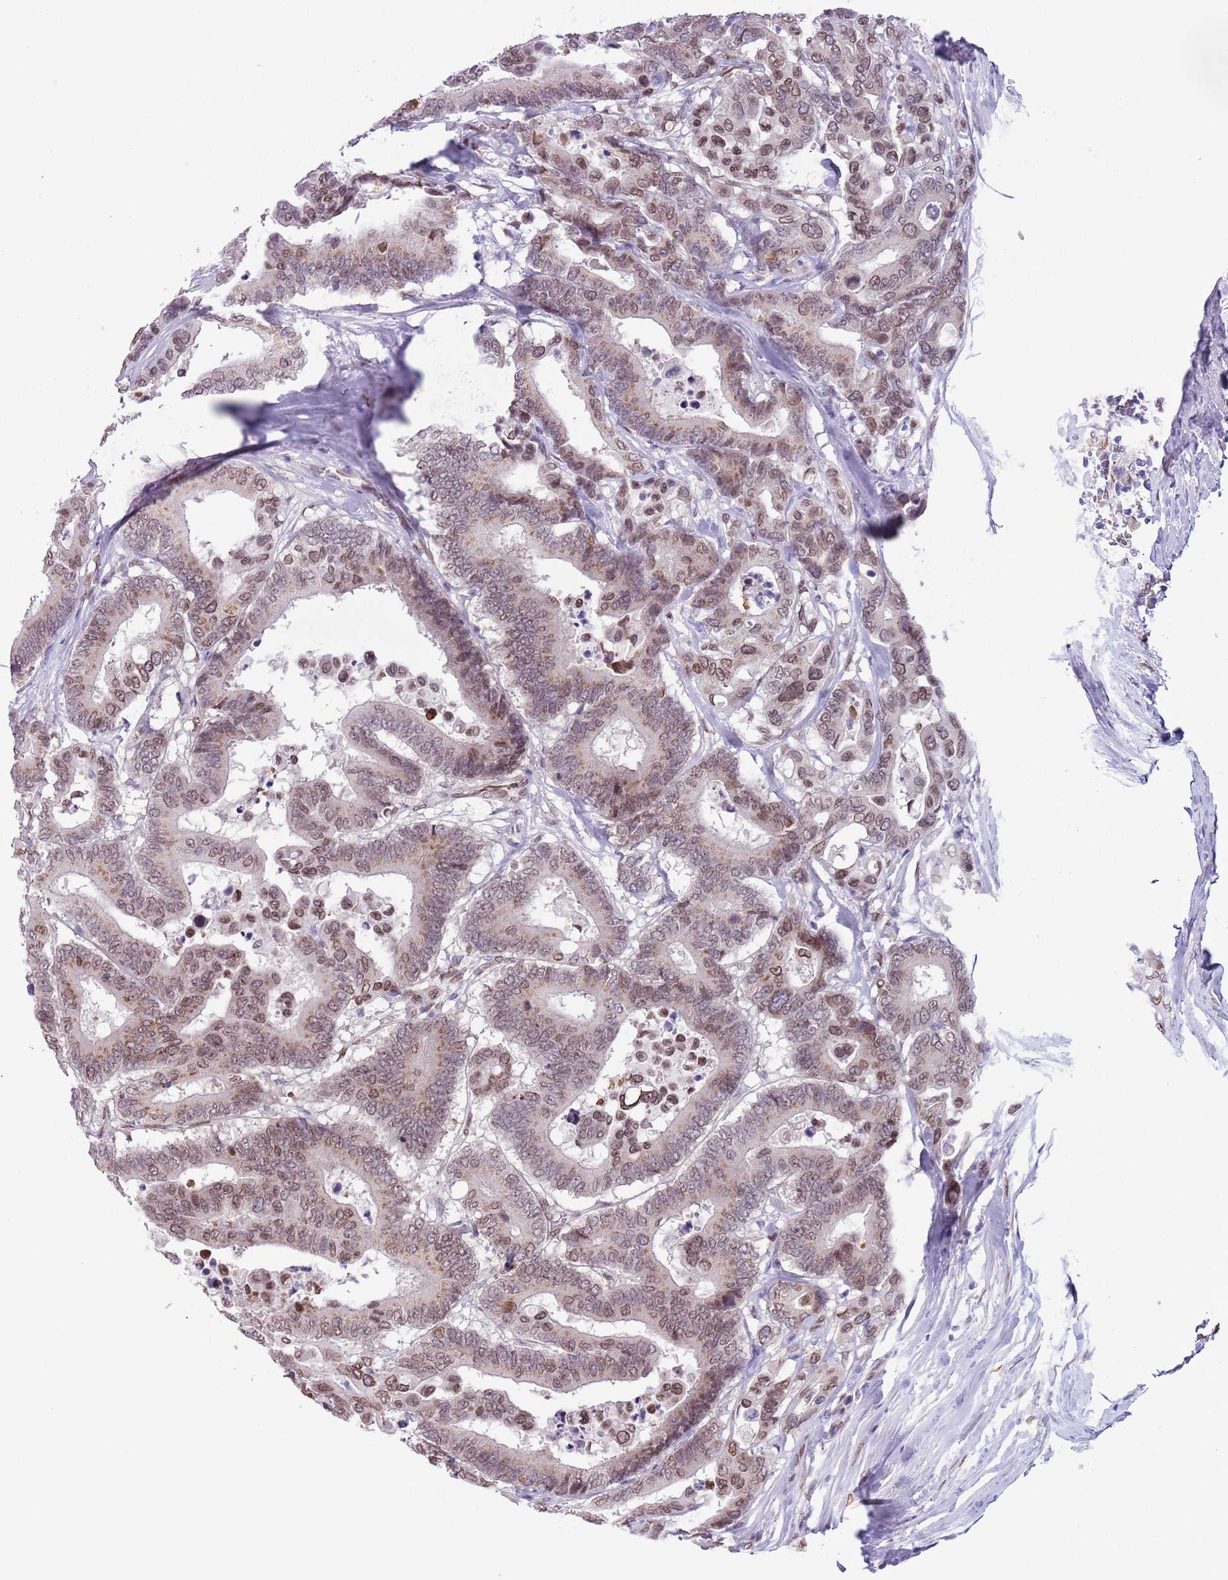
{"staining": {"intensity": "moderate", "quantity": ">75%", "location": "cytoplasmic/membranous,nuclear"}, "tissue": "colorectal cancer", "cell_type": "Tumor cells", "image_type": "cancer", "snomed": [{"axis": "morphology", "description": "Normal tissue, NOS"}, {"axis": "morphology", "description": "Adenocarcinoma, NOS"}, {"axis": "topography", "description": "Colon"}], "caption": "A brown stain labels moderate cytoplasmic/membranous and nuclear staining of a protein in human adenocarcinoma (colorectal) tumor cells.", "gene": "ZGLP1", "patient": {"sex": "male", "age": 82}}